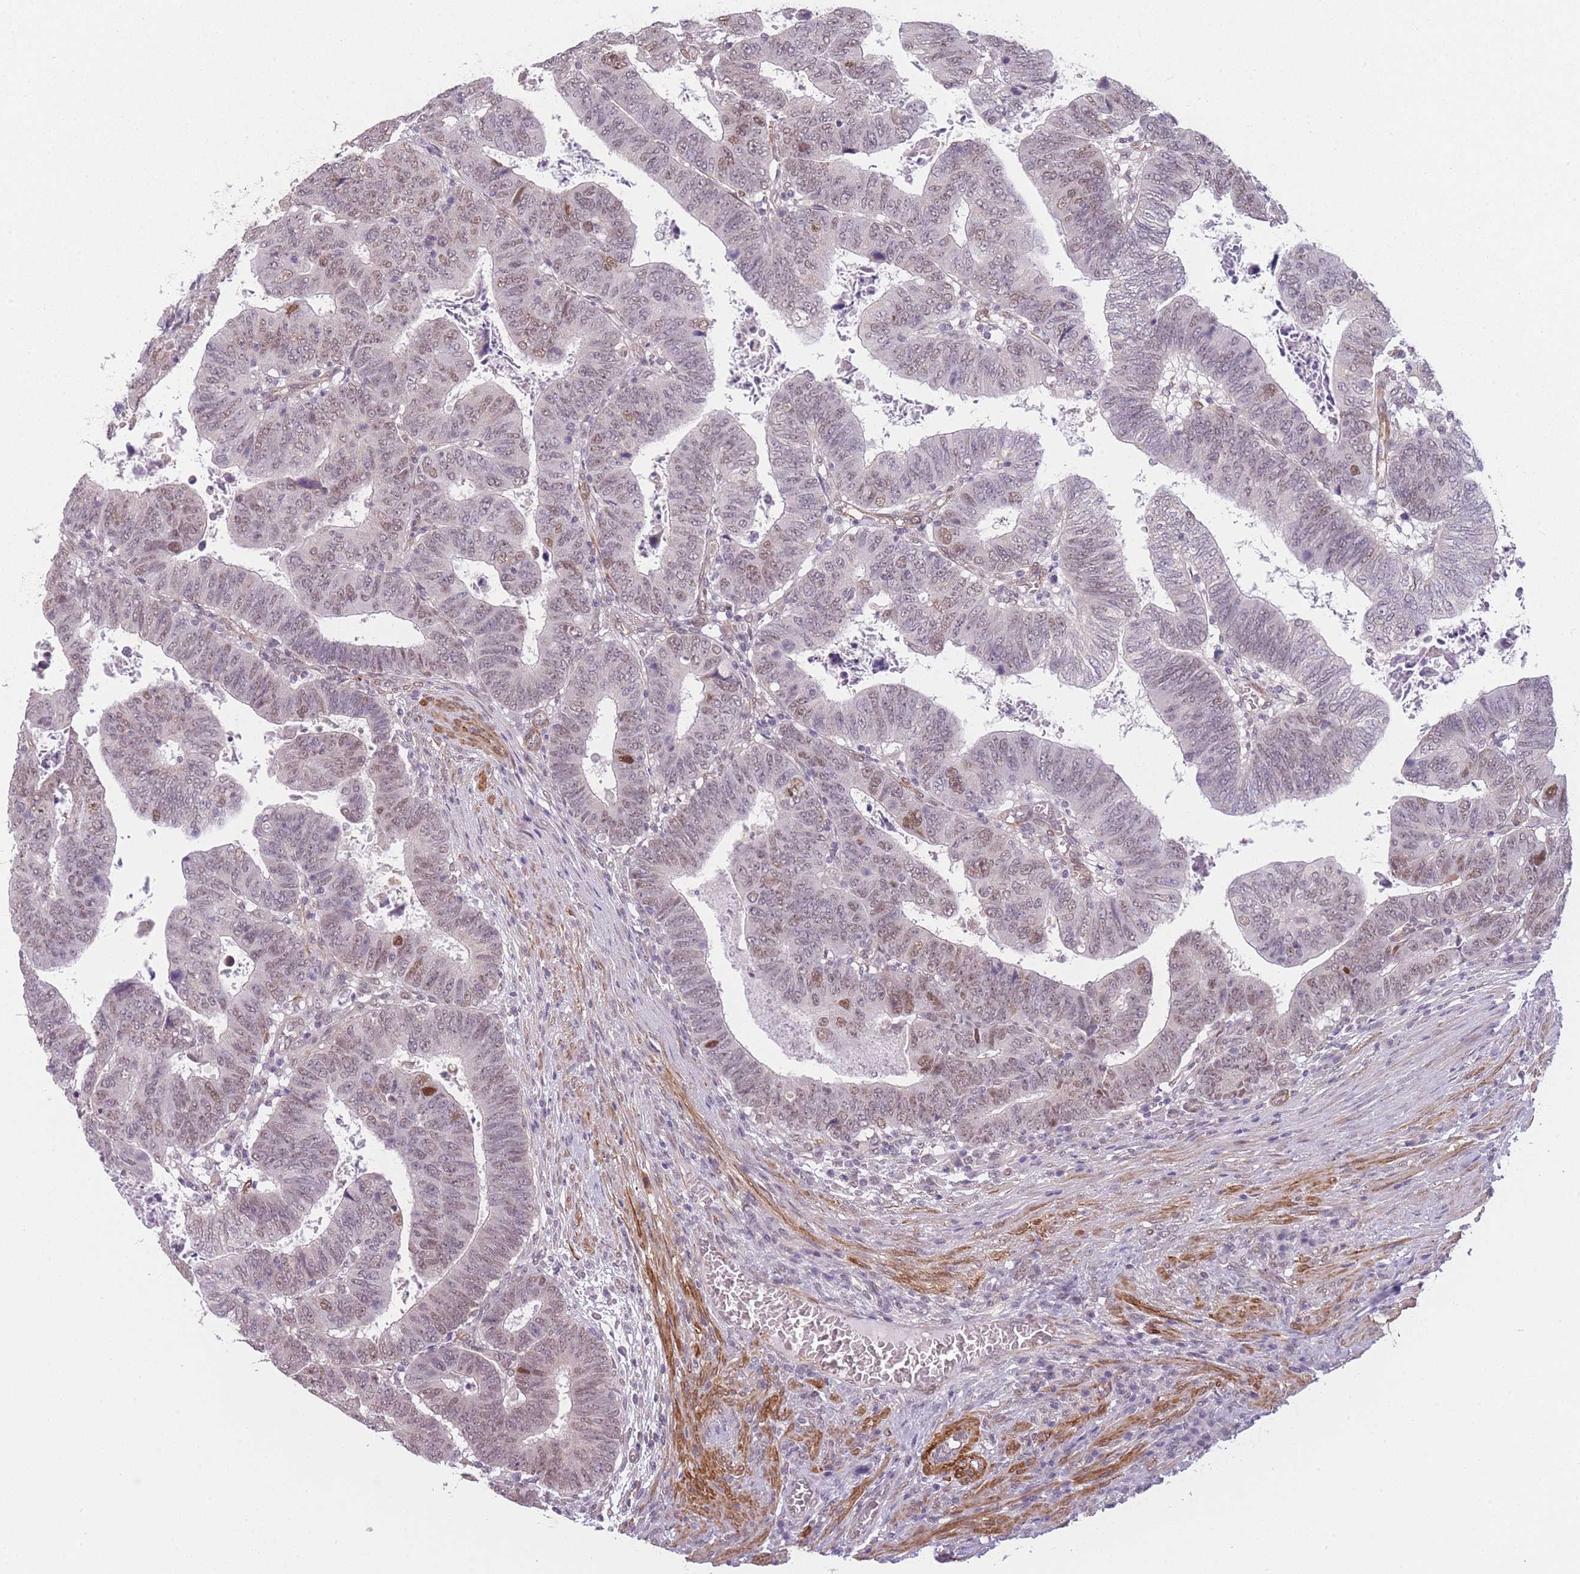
{"staining": {"intensity": "moderate", "quantity": "25%-75%", "location": "nuclear"}, "tissue": "colorectal cancer", "cell_type": "Tumor cells", "image_type": "cancer", "snomed": [{"axis": "morphology", "description": "Normal tissue, NOS"}, {"axis": "morphology", "description": "Adenocarcinoma, NOS"}, {"axis": "topography", "description": "Rectum"}], "caption": "IHC of human adenocarcinoma (colorectal) displays medium levels of moderate nuclear expression in about 25%-75% of tumor cells. (DAB (3,3'-diaminobenzidine) IHC, brown staining for protein, blue staining for nuclei).", "gene": "SIN3B", "patient": {"sex": "female", "age": 65}}